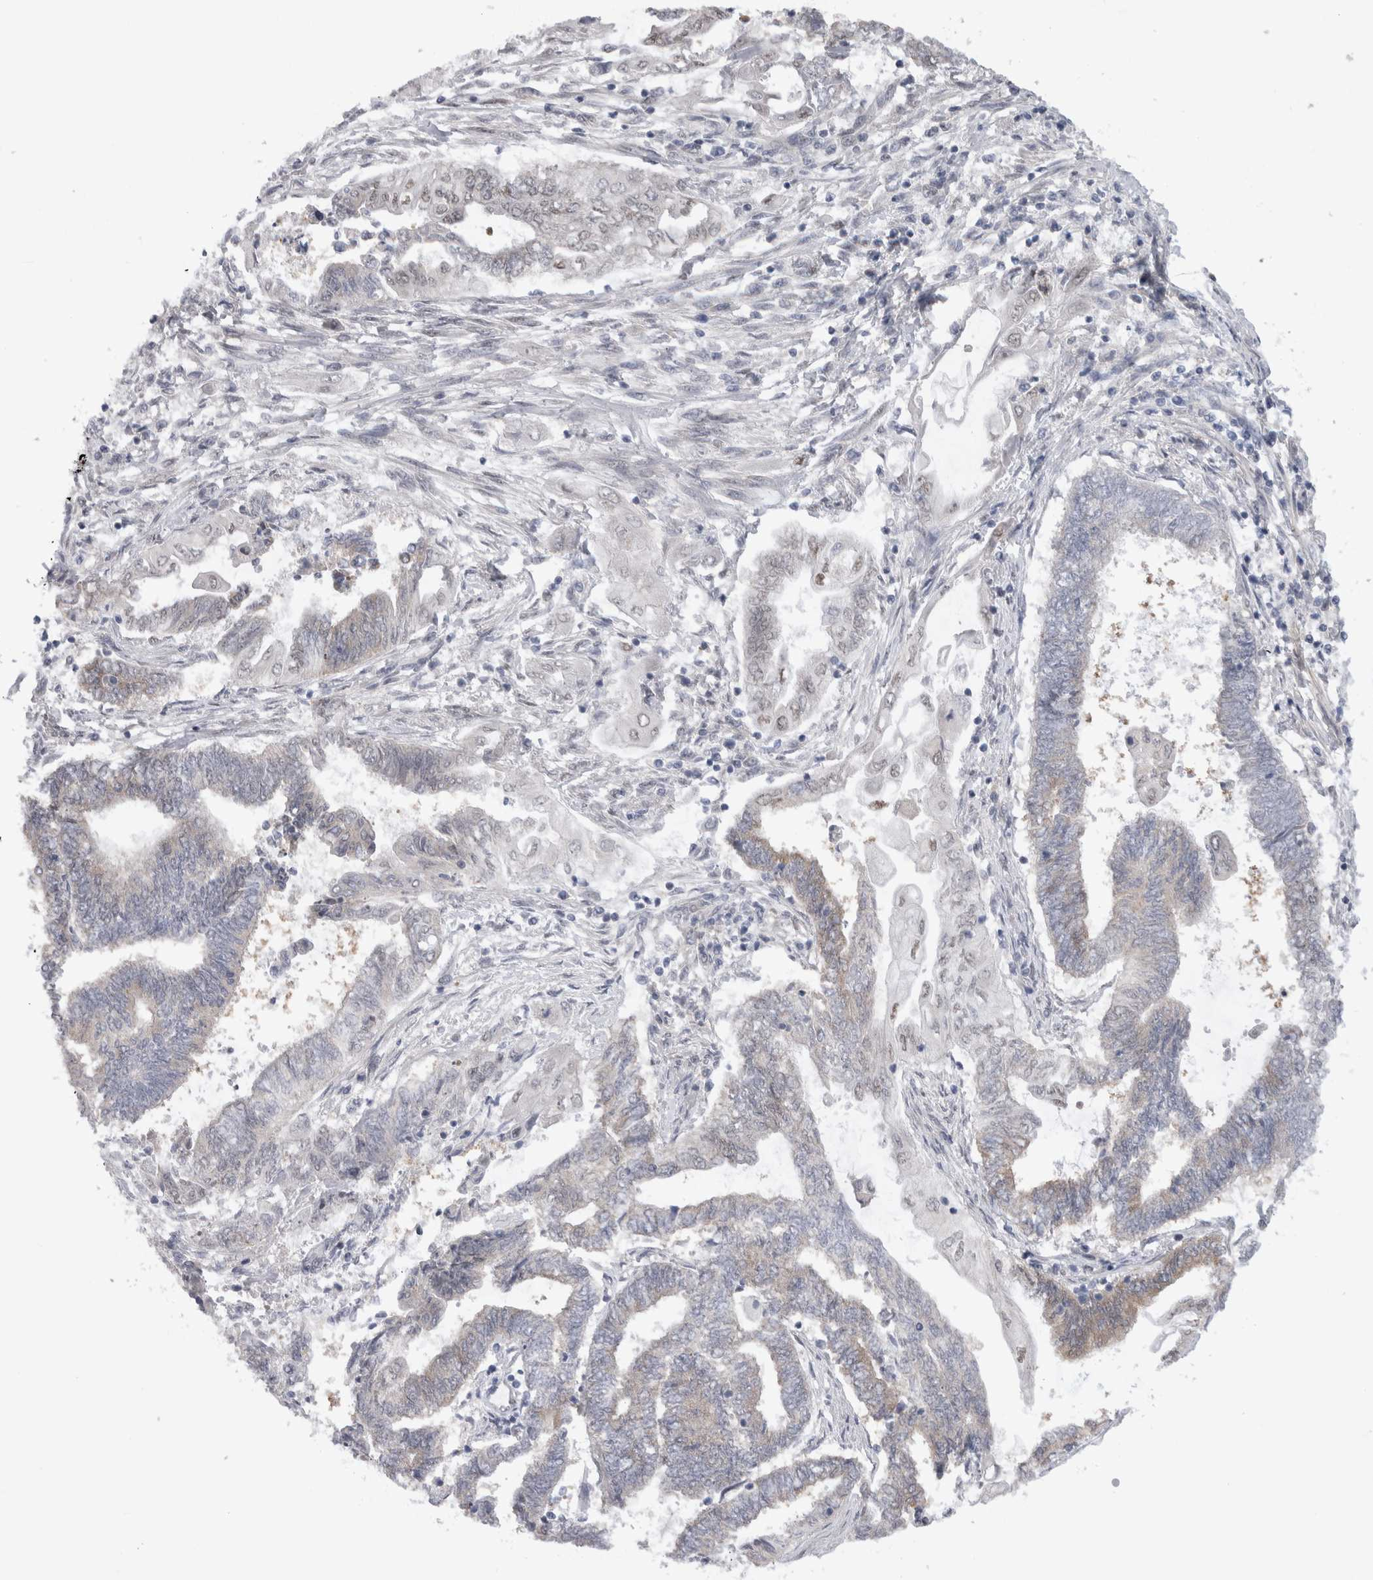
{"staining": {"intensity": "weak", "quantity": "<25%", "location": "cytoplasmic/membranous,nuclear"}, "tissue": "endometrial cancer", "cell_type": "Tumor cells", "image_type": "cancer", "snomed": [{"axis": "morphology", "description": "Adenocarcinoma, NOS"}, {"axis": "topography", "description": "Uterus"}, {"axis": "topography", "description": "Endometrium"}], "caption": "Immunohistochemistry image of neoplastic tissue: human endometrial cancer stained with DAB (3,3'-diaminobenzidine) reveals no significant protein expression in tumor cells. (DAB (3,3'-diaminobenzidine) immunohistochemistry (IHC), high magnification).", "gene": "API5", "patient": {"sex": "female", "age": 70}}